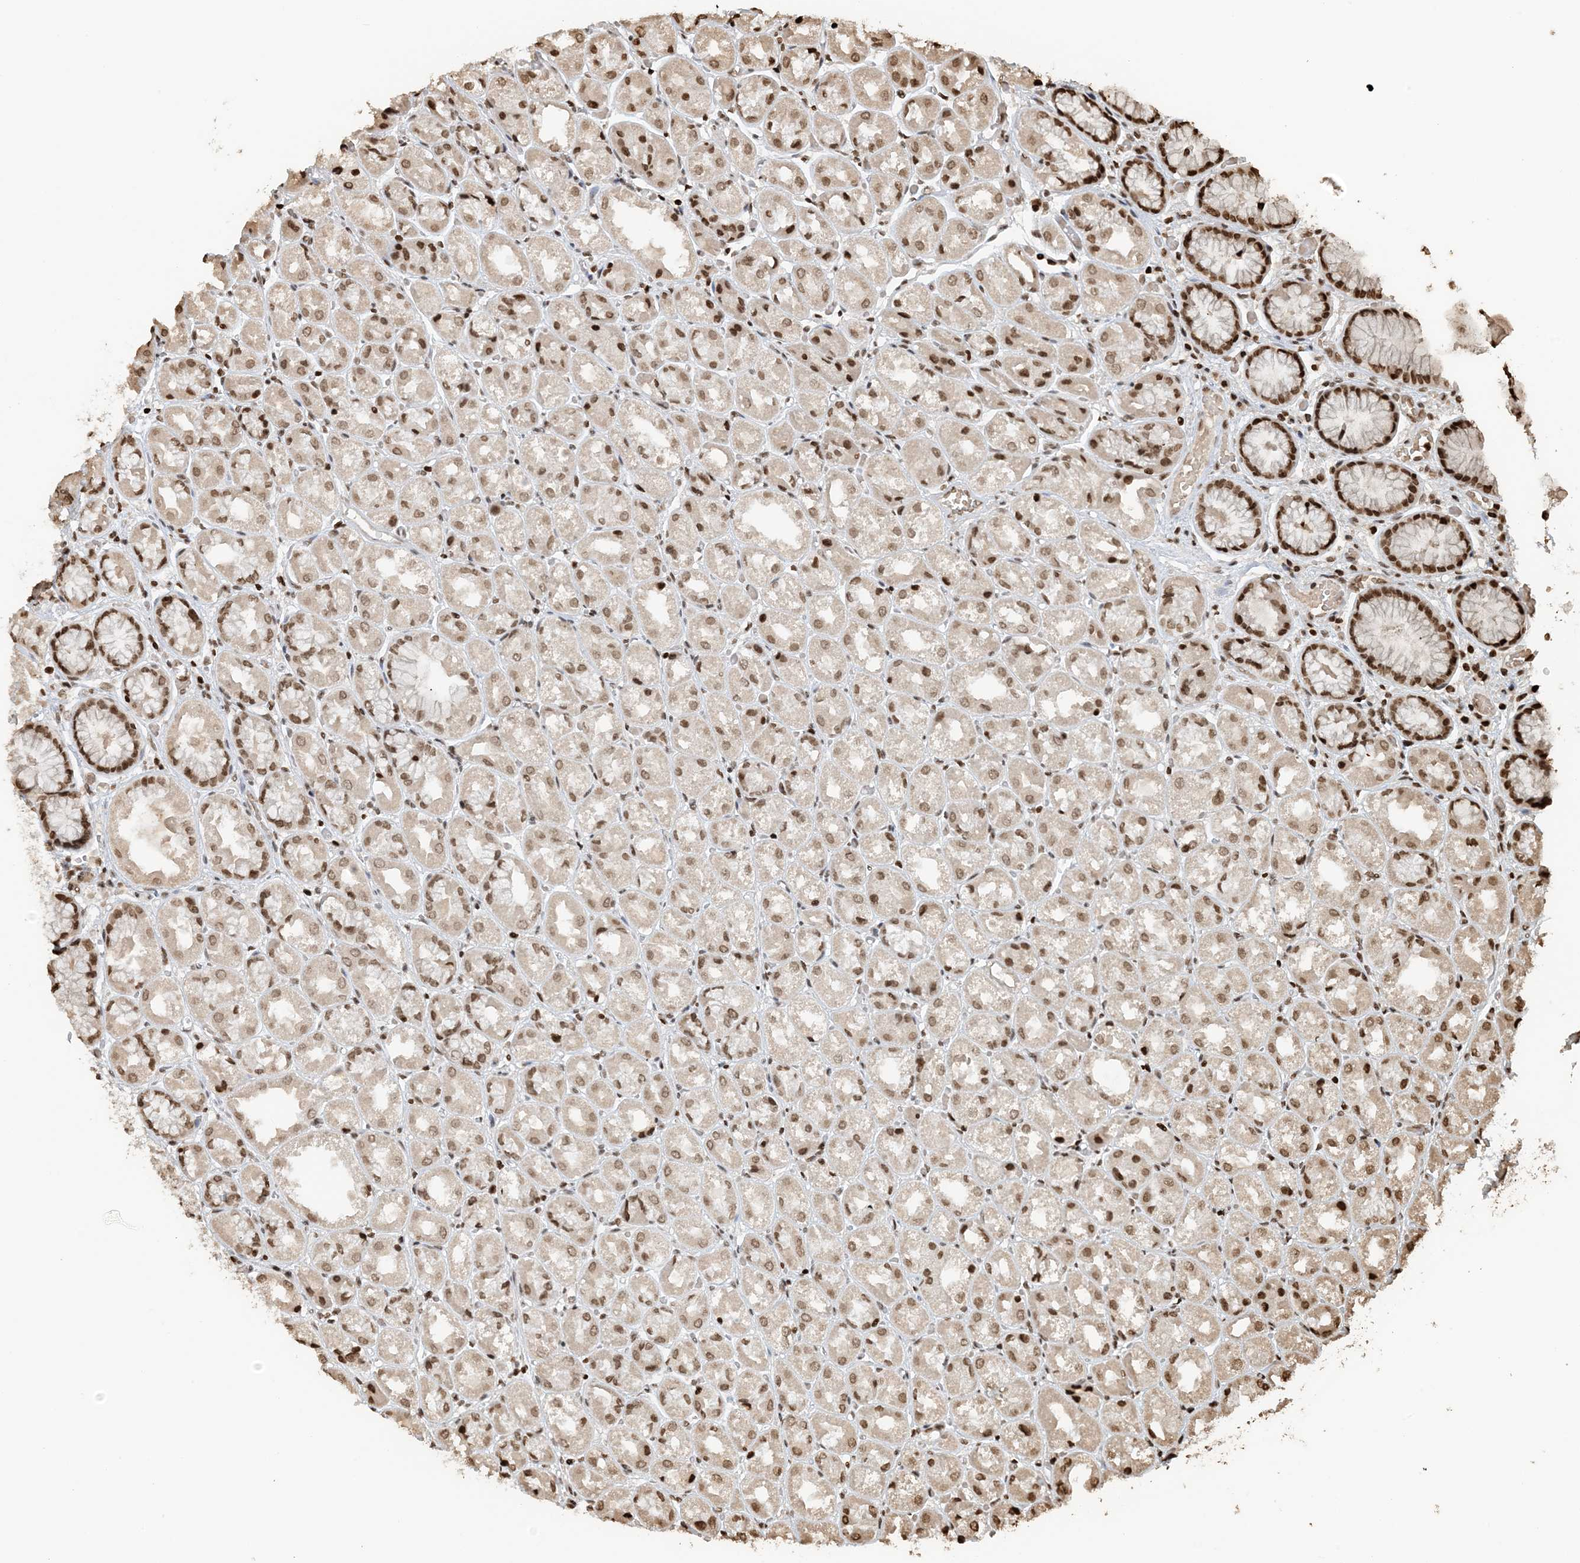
{"staining": {"intensity": "moderate", "quantity": ">75%", "location": "nuclear"}, "tissue": "stomach", "cell_type": "Glandular cells", "image_type": "normal", "snomed": [{"axis": "morphology", "description": "Normal tissue, NOS"}, {"axis": "topography", "description": "Stomach, upper"}], "caption": "About >75% of glandular cells in benign stomach display moderate nuclear protein staining as visualized by brown immunohistochemical staining.", "gene": "H3", "patient": {"sex": "male", "age": 72}}